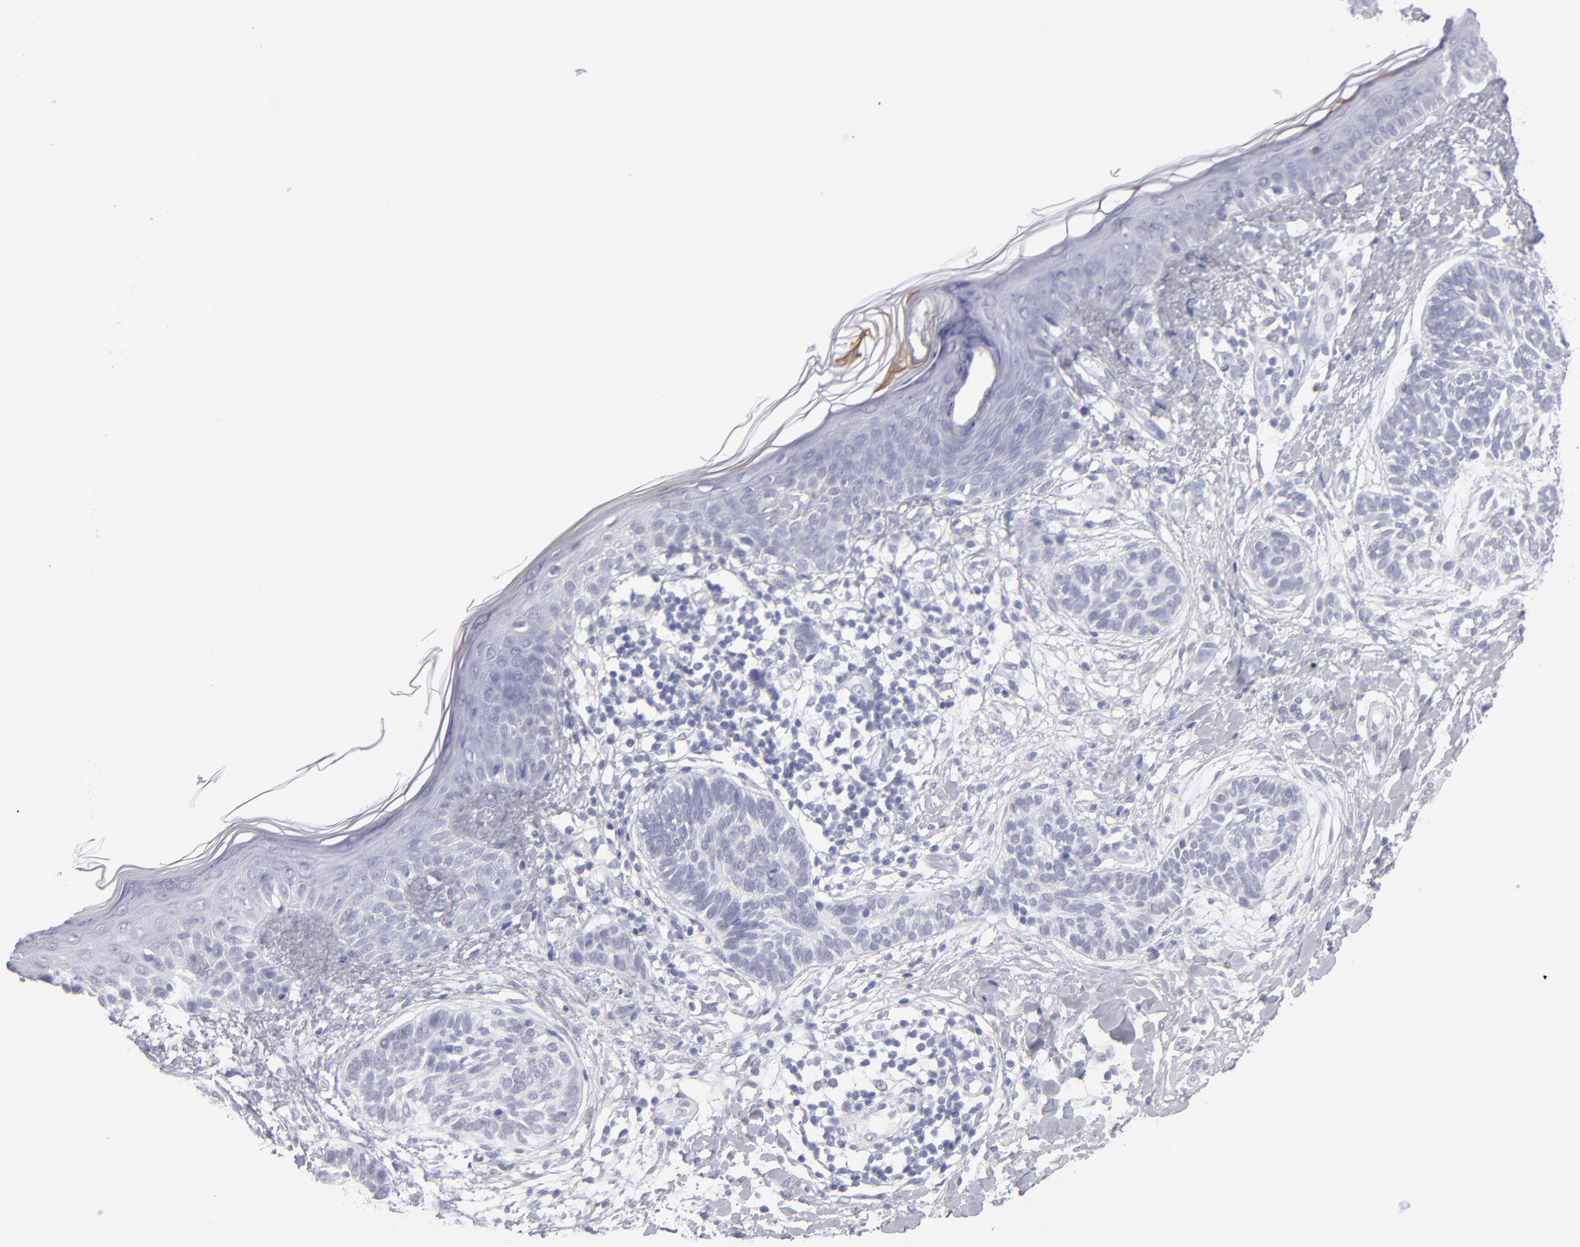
{"staining": {"intensity": "negative", "quantity": "none", "location": "none"}, "tissue": "skin cancer", "cell_type": "Tumor cells", "image_type": "cancer", "snomed": [{"axis": "morphology", "description": "Normal tissue, NOS"}, {"axis": "morphology", "description": "Basal cell carcinoma"}, {"axis": "topography", "description": "Skin"}], "caption": "Skin basal cell carcinoma was stained to show a protein in brown. There is no significant expression in tumor cells.", "gene": "ALDOB", "patient": {"sex": "male", "age": 63}}